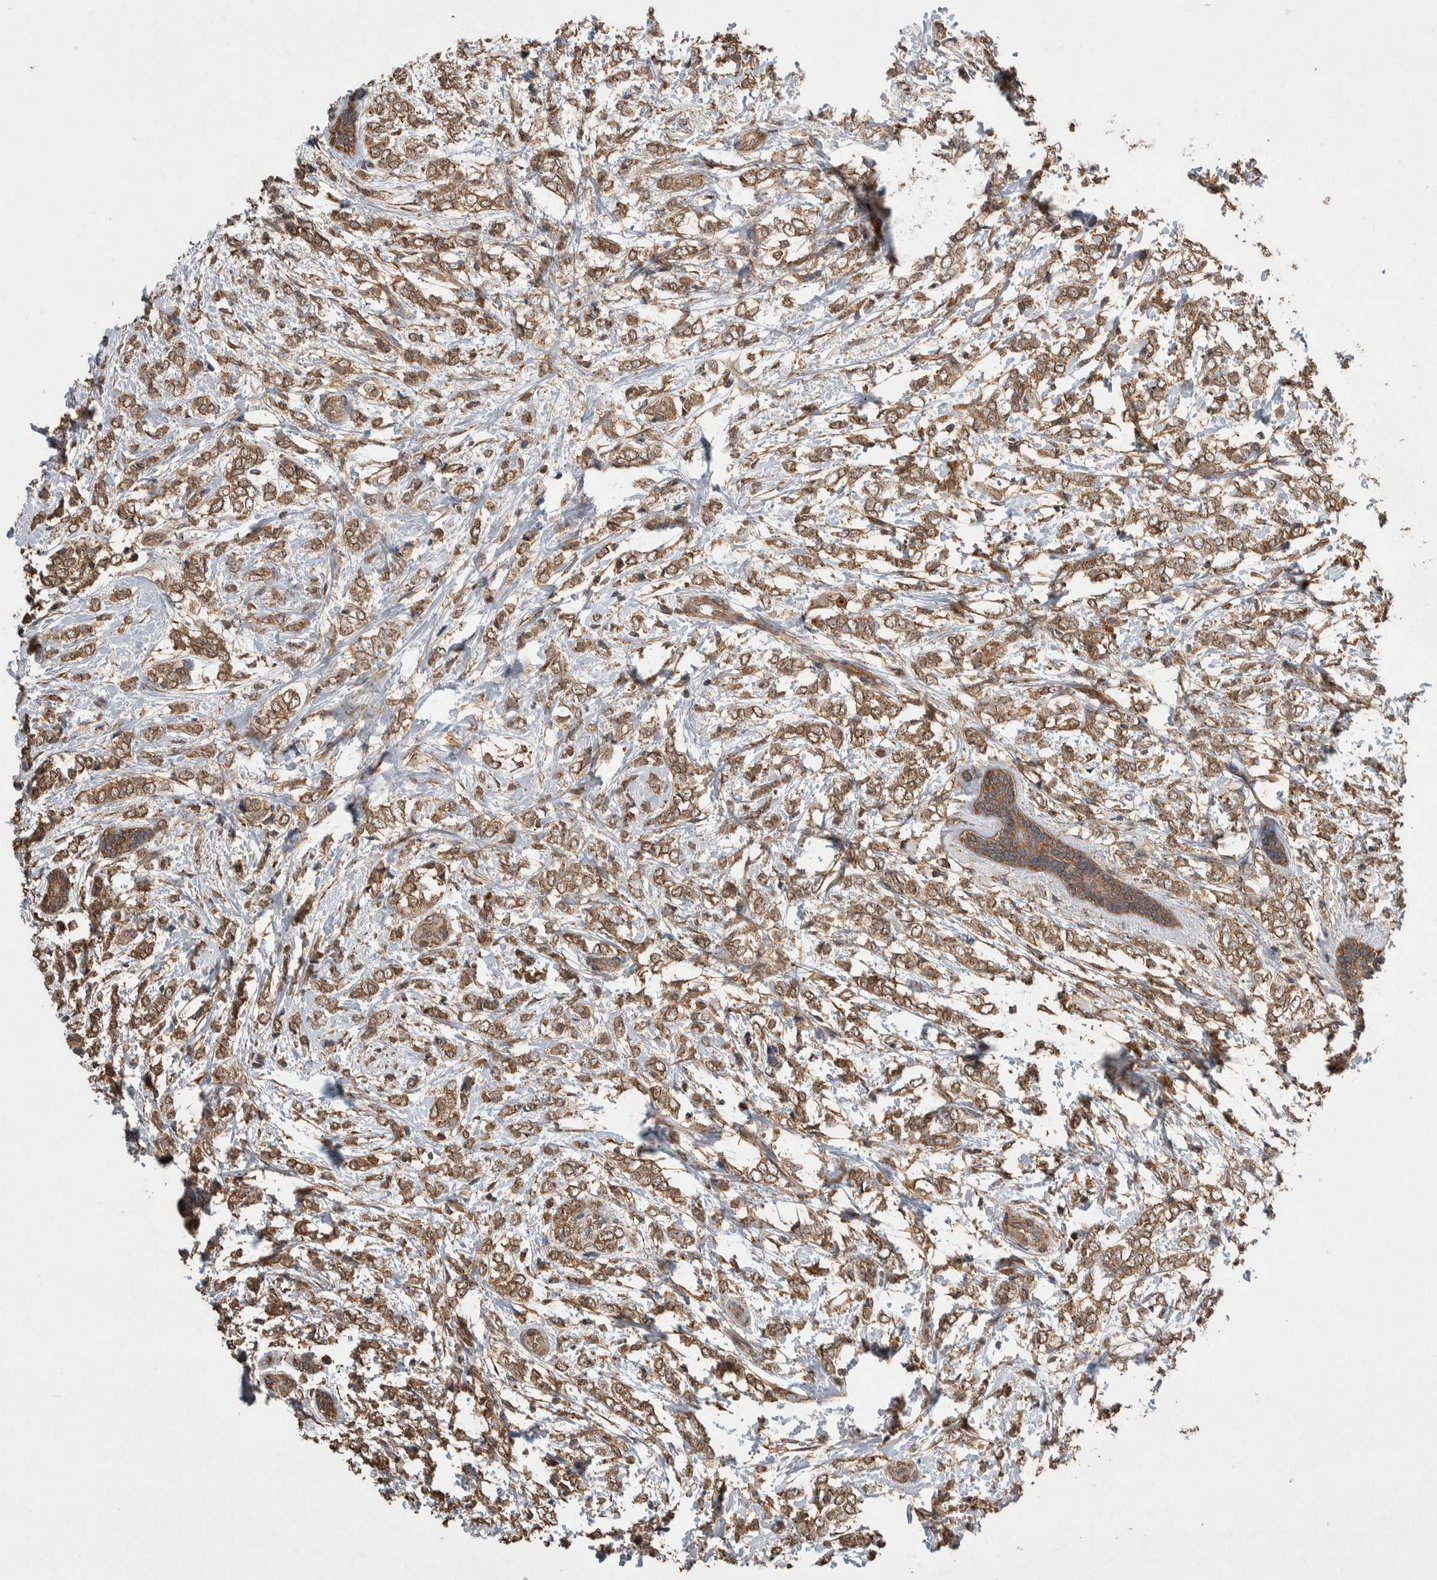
{"staining": {"intensity": "moderate", "quantity": ">75%", "location": "cytoplasmic/membranous"}, "tissue": "breast cancer", "cell_type": "Tumor cells", "image_type": "cancer", "snomed": [{"axis": "morphology", "description": "Normal tissue, NOS"}, {"axis": "morphology", "description": "Lobular carcinoma"}, {"axis": "topography", "description": "Breast"}], "caption": "Protein staining of breast cancer (lobular carcinoma) tissue displays moderate cytoplasmic/membranous expression in approximately >75% of tumor cells. The protein is shown in brown color, while the nuclei are stained blue.", "gene": "DVL2", "patient": {"sex": "female", "age": 47}}